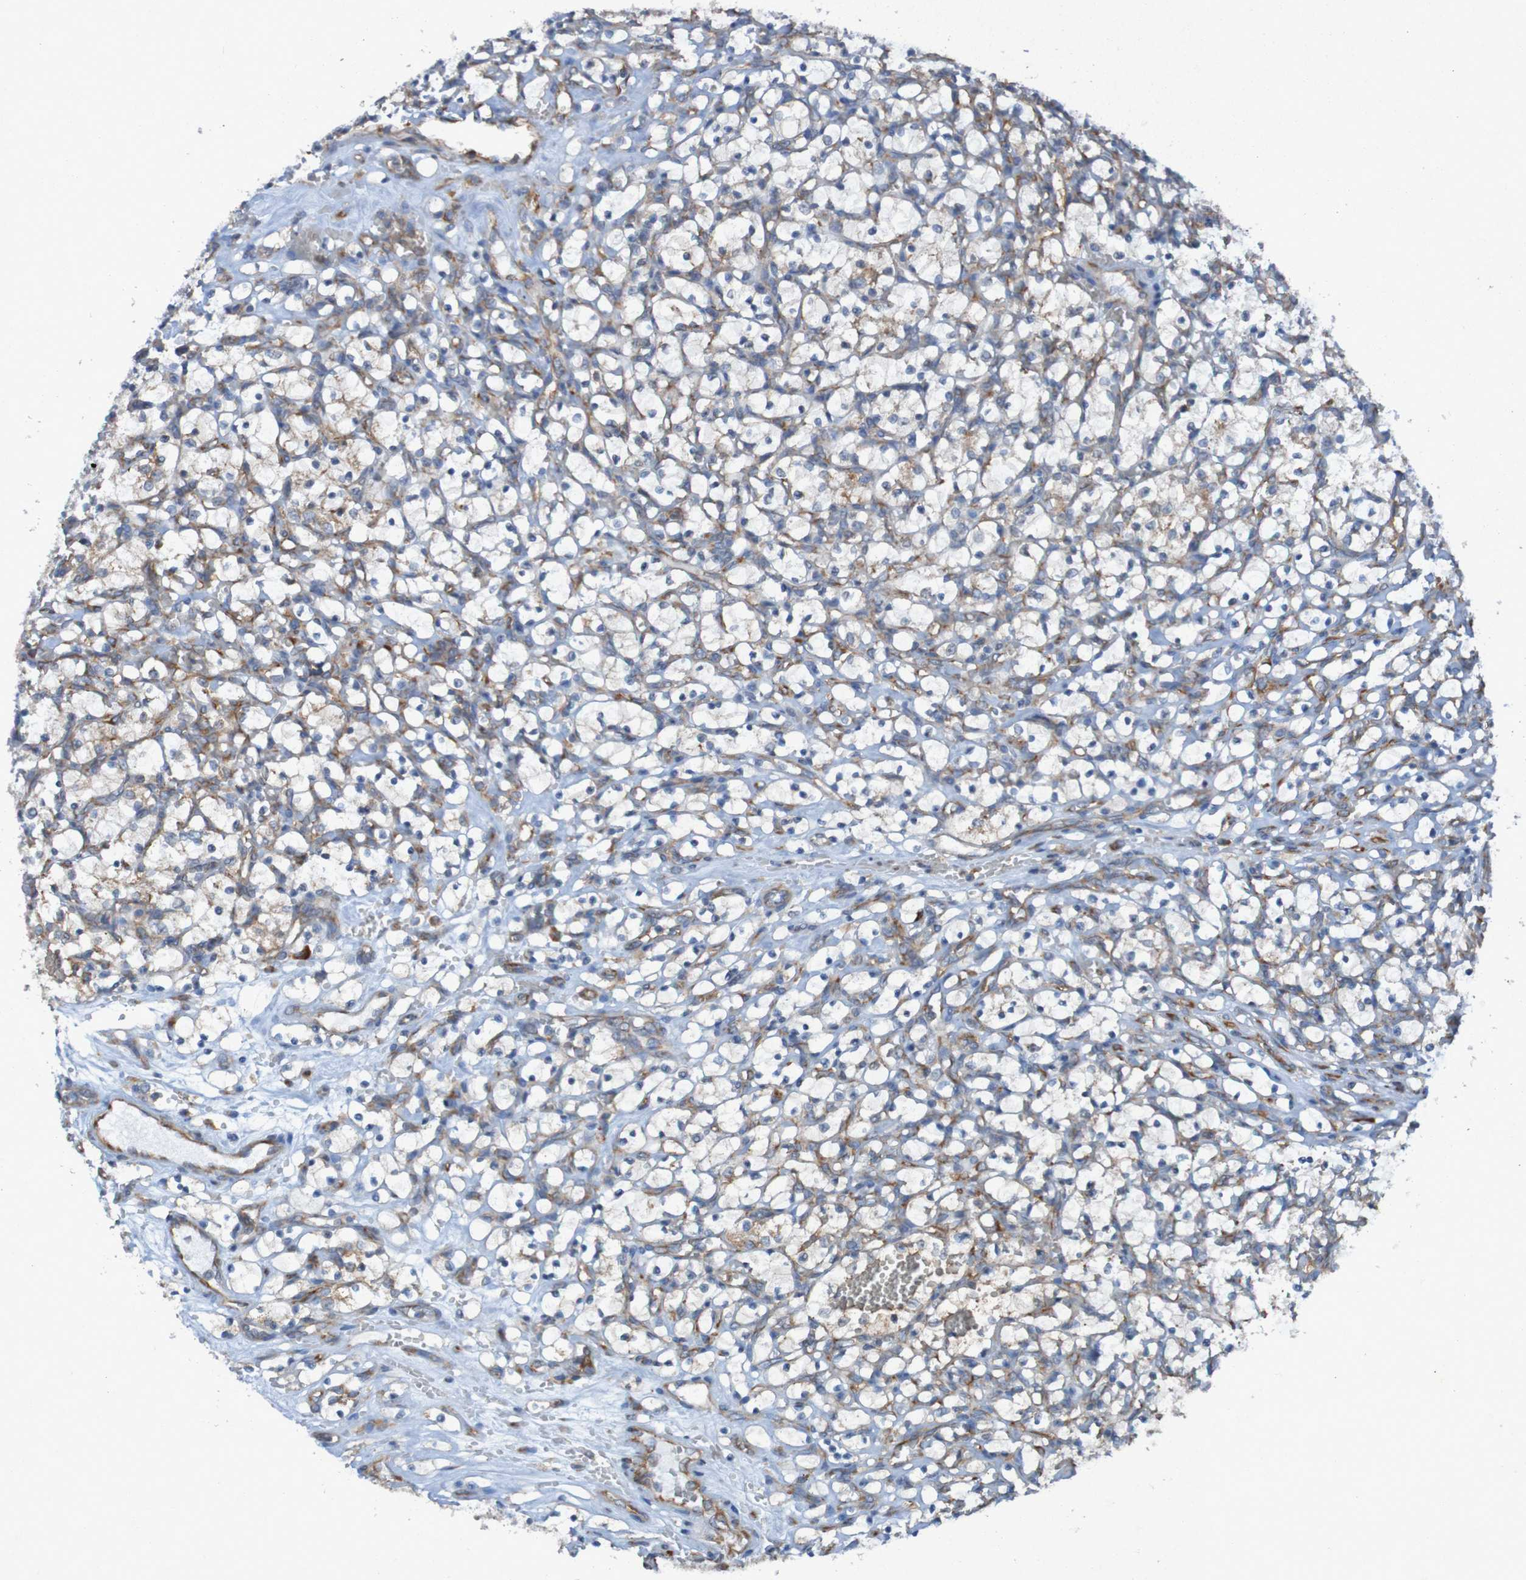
{"staining": {"intensity": "negative", "quantity": "none", "location": "none"}, "tissue": "renal cancer", "cell_type": "Tumor cells", "image_type": "cancer", "snomed": [{"axis": "morphology", "description": "Adenocarcinoma, NOS"}, {"axis": "topography", "description": "Kidney"}], "caption": "This is an immunohistochemistry (IHC) micrograph of human renal cancer (adenocarcinoma). There is no positivity in tumor cells.", "gene": "RPL10", "patient": {"sex": "female", "age": 69}}